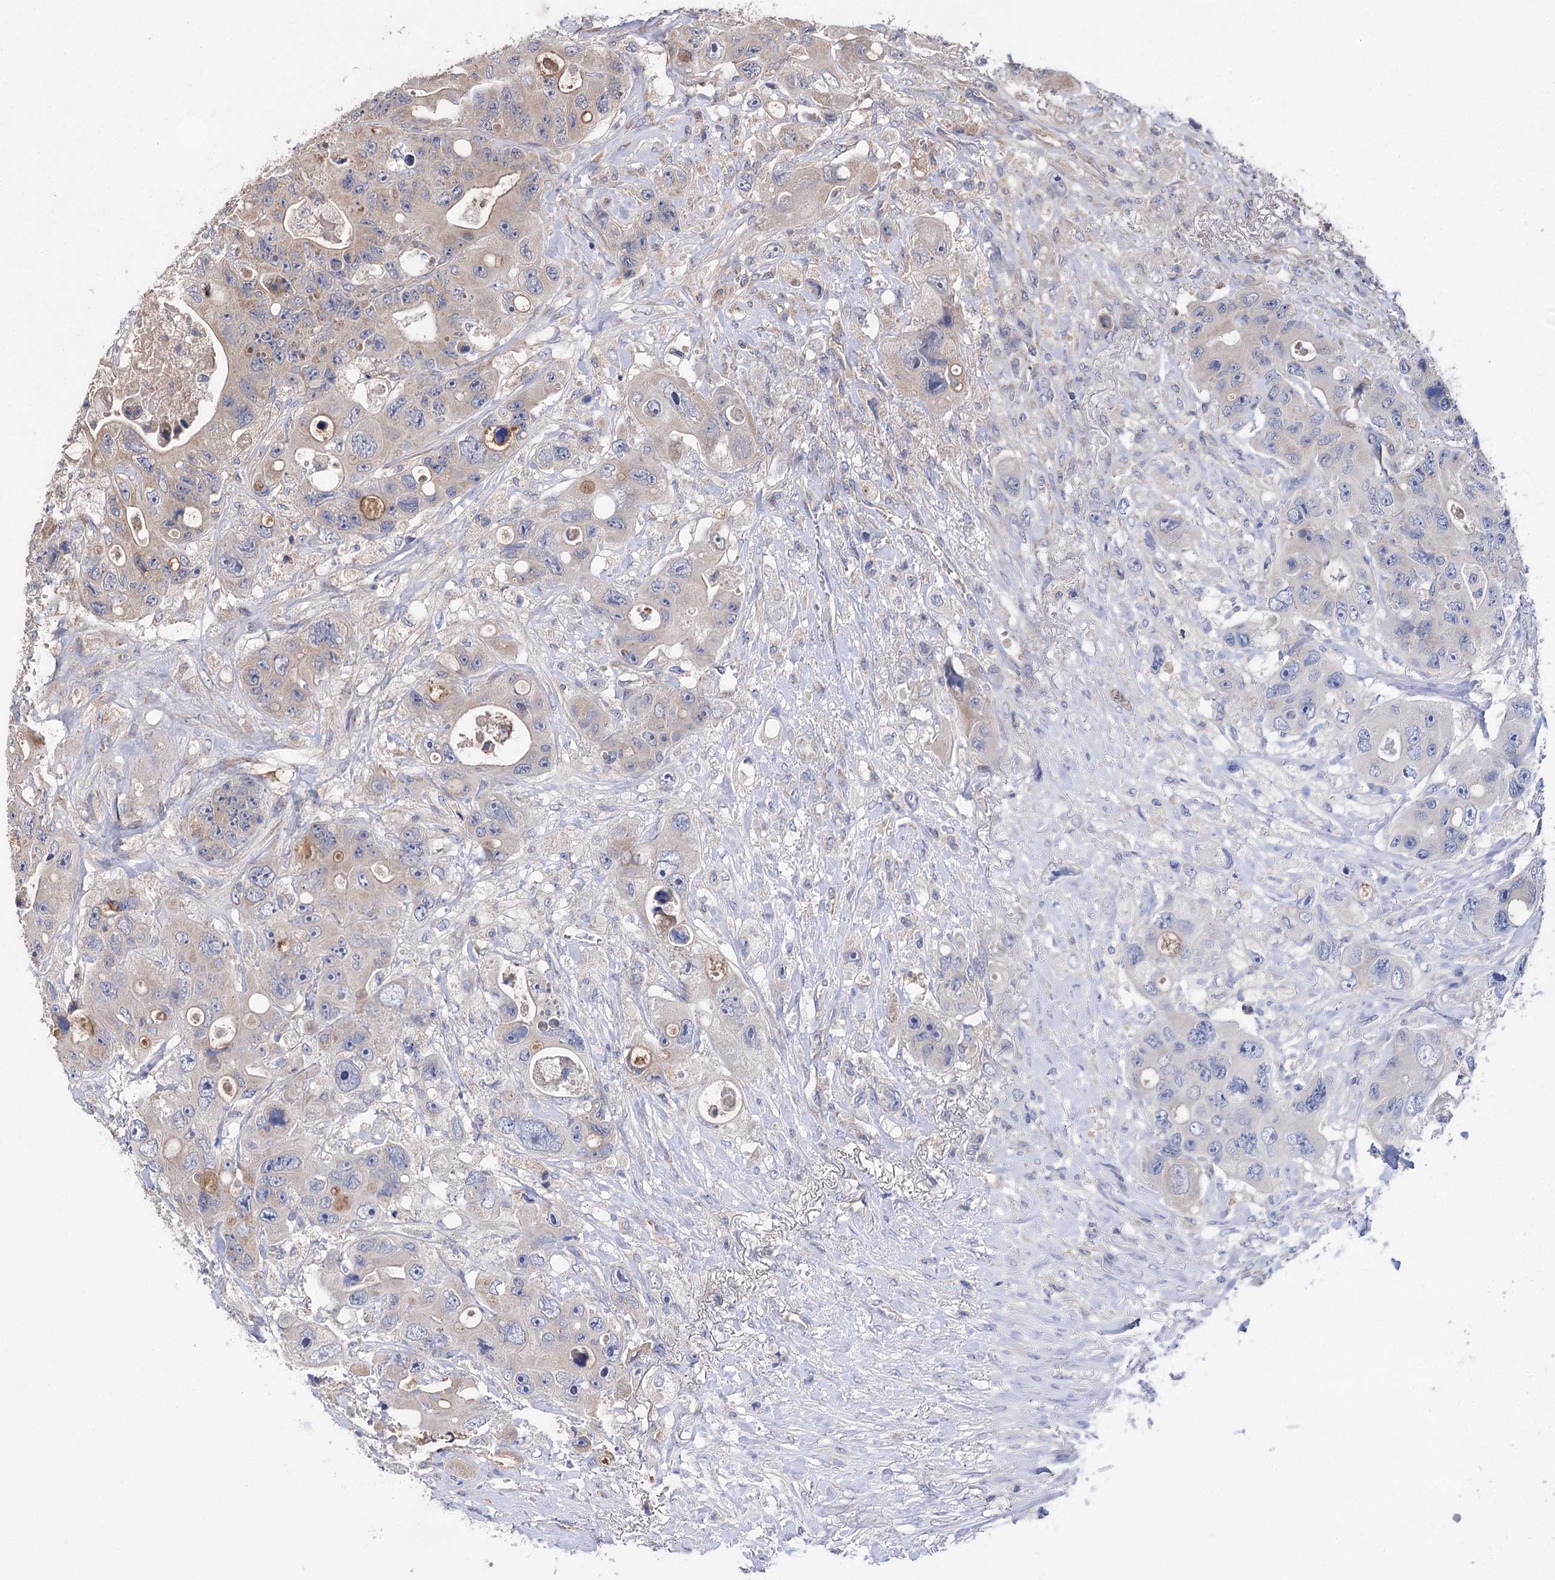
{"staining": {"intensity": "moderate", "quantity": "<25%", "location": "cytoplasmic/membranous"}, "tissue": "colorectal cancer", "cell_type": "Tumor cells", "image_type": "cancer", "snomed": [{"axis": "morphology", "description": "Adenocarcinoma, NOS"}, {"axis": "topography", "description": "Colon"}], "caption": "DAB (3,3'-diaminobenzidine) immunohistochemical staining of colorectal cancer shows moderate cytoplasmic/membranous protein expression in about <25% of tumor cells. (DAB IHC, brown staining for protein, blue staining for nuclei).", "gene": "RASSF3", "patient": {"sex": "female", "age": 46}}